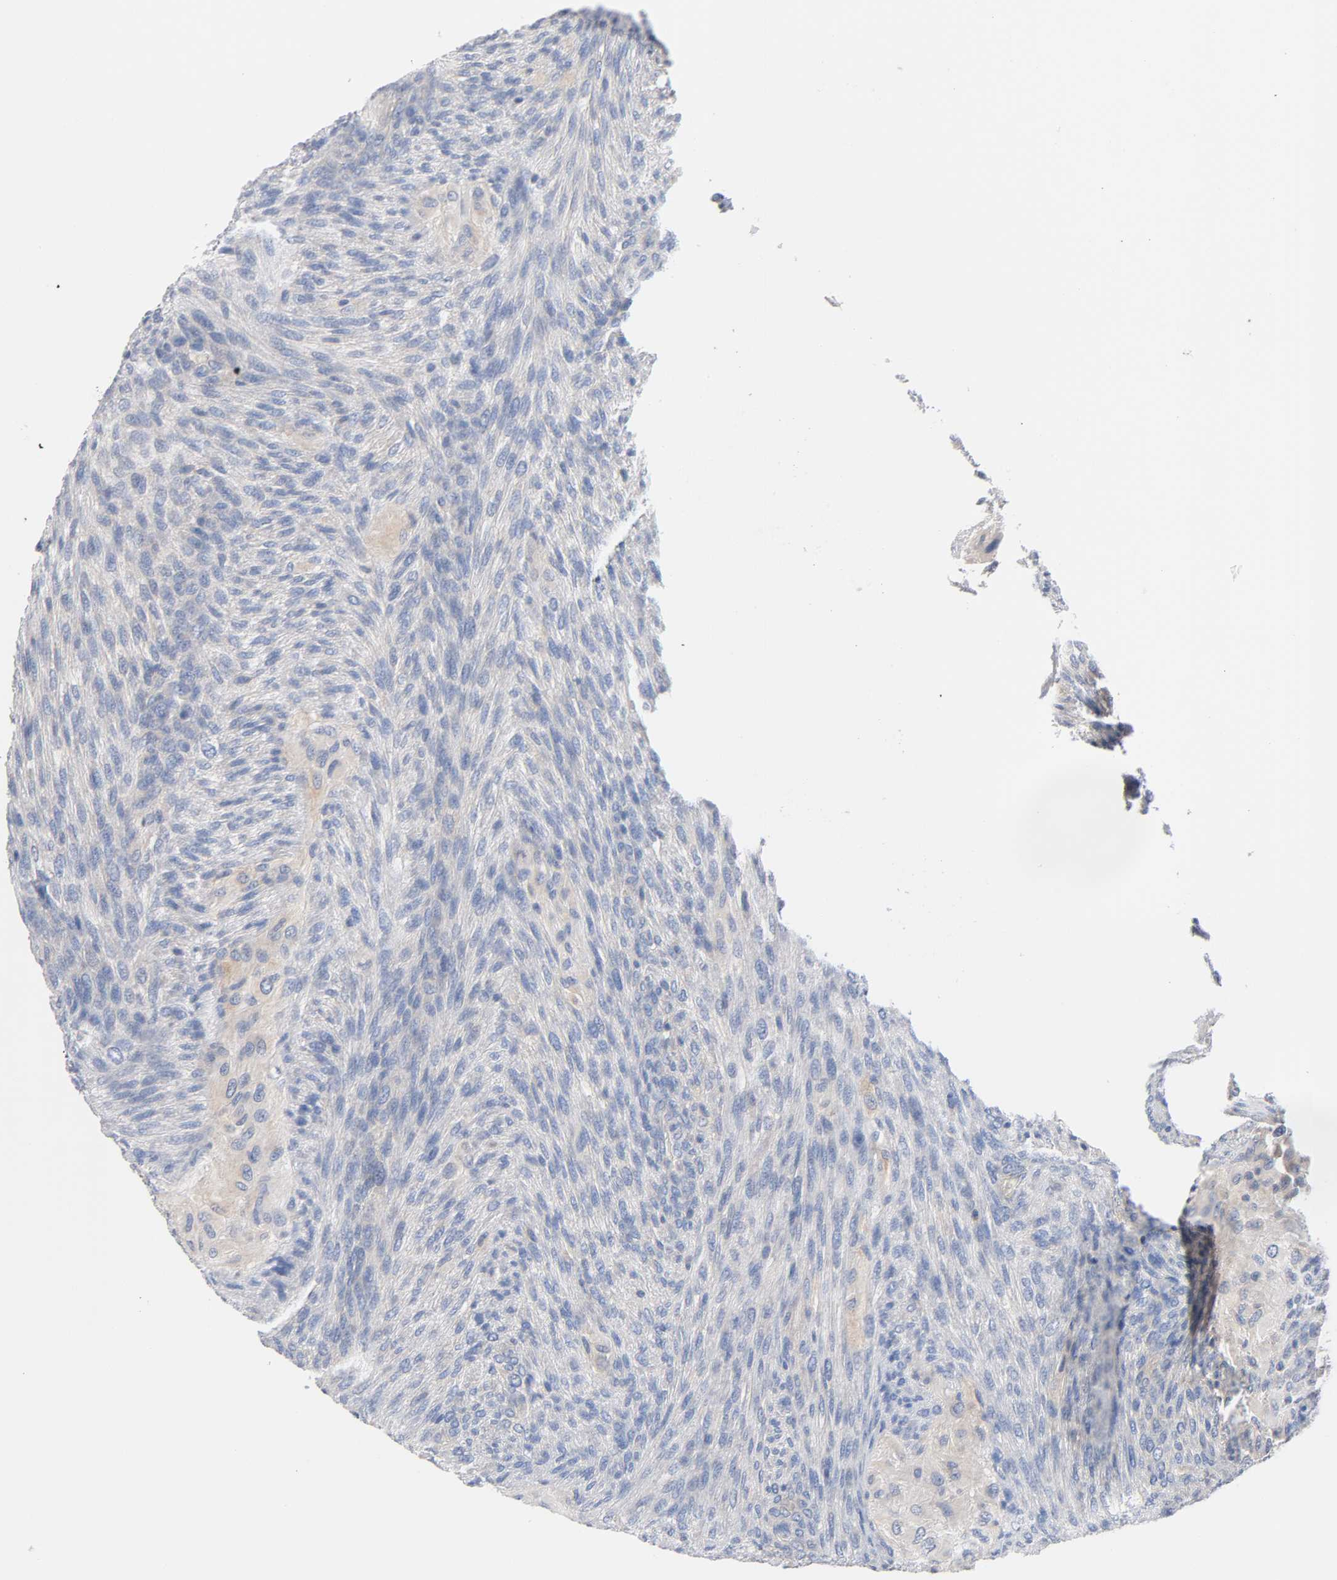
{"staining": {"intensity": "weak", "quantity": "<25%", "location": "cytoplasmic/membranous"}, "tissue": "glioma", "cell_type": "Tumor cells", "image_type": "cancer", "snomed": [{"axis": "morphology", "description": "Glioma, malignant, High grade"}, {"axis": "topography", "description": "Cerebral cortex"}], "caption": "DAB immunohistochemical staining of malignant glioma (high-grade) reveals no significant expression in tumor cells.", "gene": "MALT1", "patient": {"sex": "female", "age": 55}}